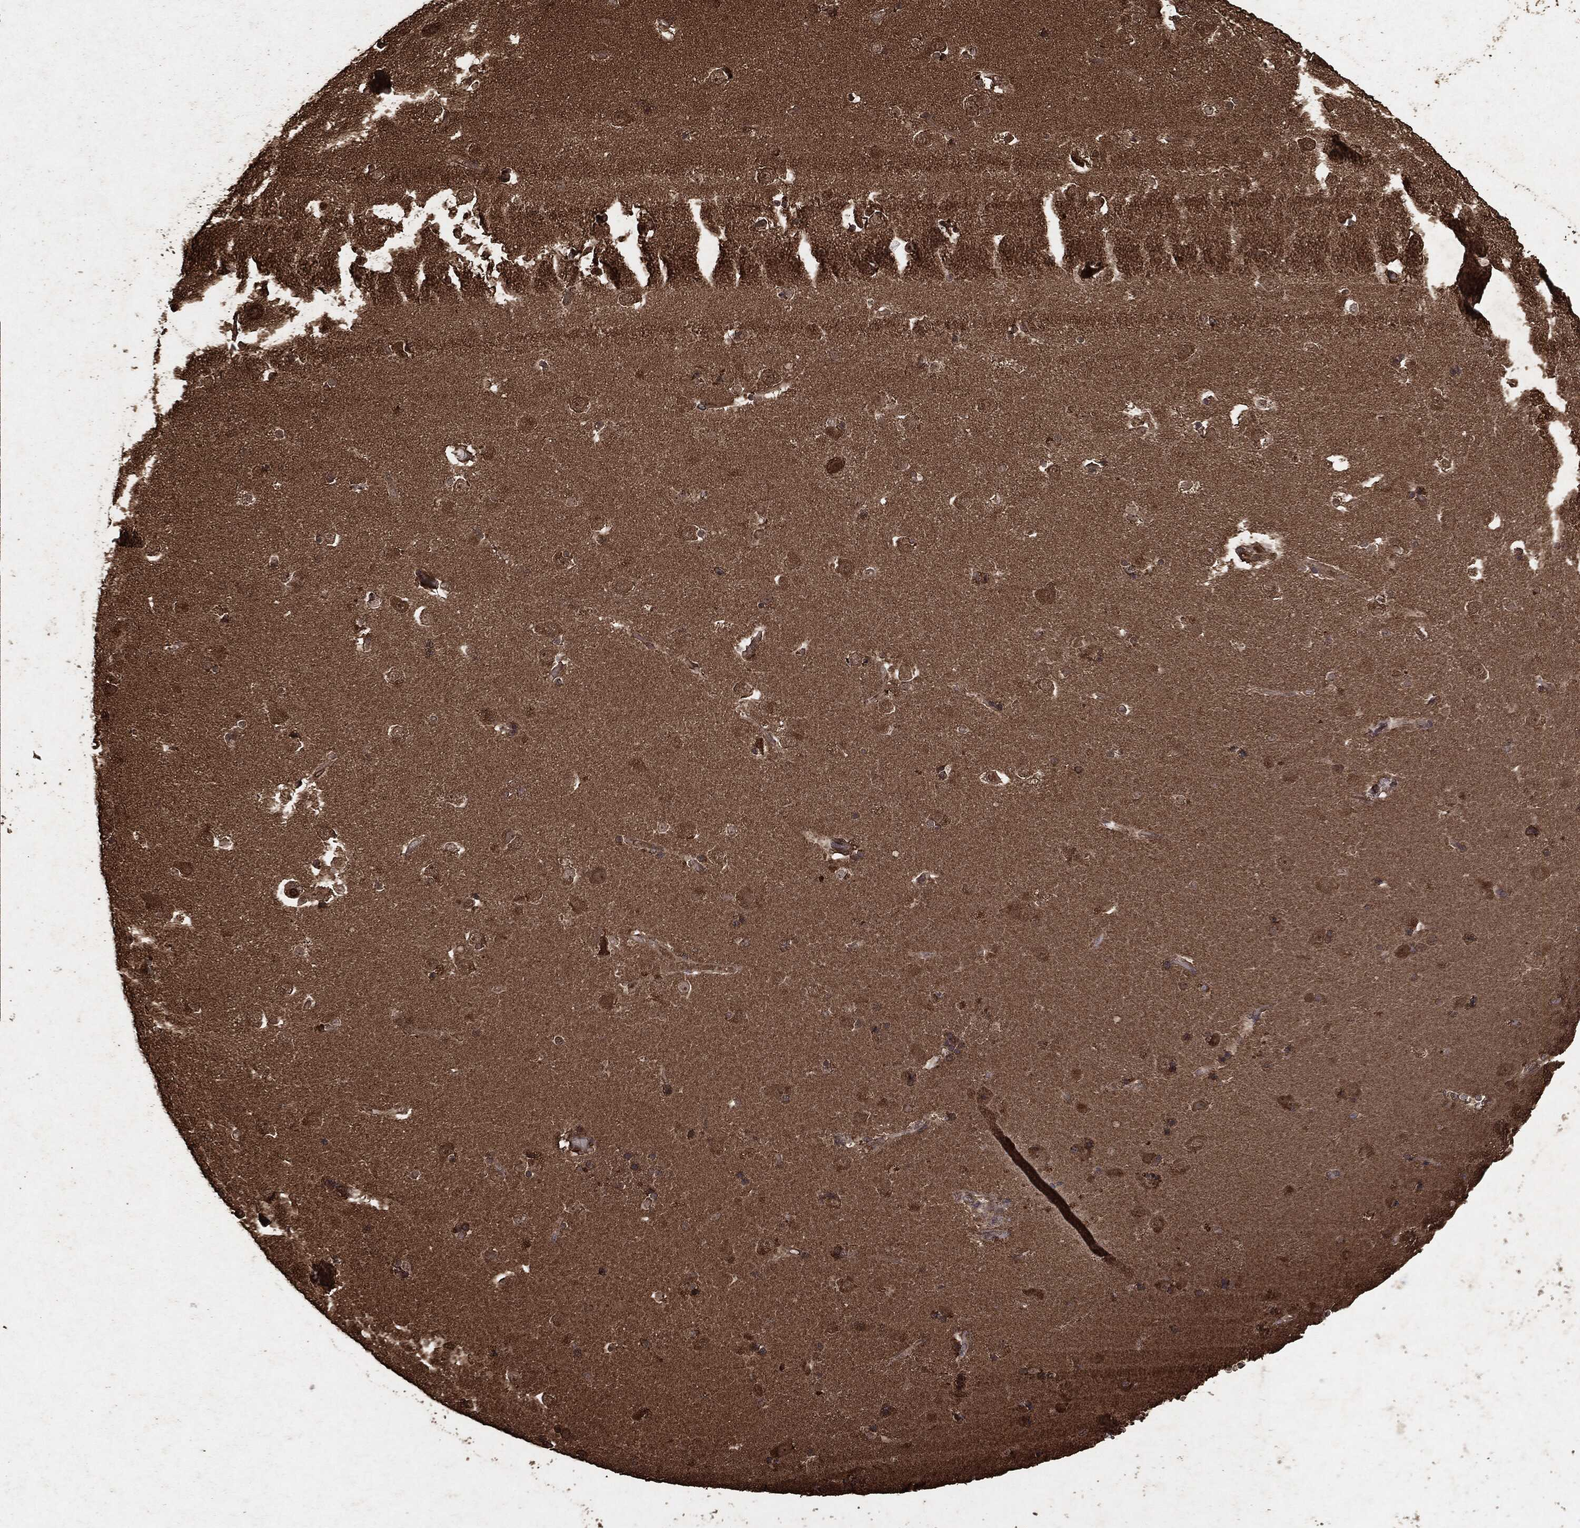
{"staining": {"intensity": "weak", "quantity": "25%-75%", "location": "cytoplasmic/membranous"}, "tissue": "caudate", "cell_type": "Glial cells", "image_type": "normal", "snomed": [{"axis": "morphology", "description": "Normal tissue, NOS"}, {"axis": "topography", "description": "Lateral ventricle wall"}], "caption": "Immunohistochemistry (DAB (3,3'-diaminobenzidine)) staining of normal human caudate reveals weak cytoplasmic/membranous protein positivity in approximately 25%-75% of glial cells.", "gene": "ARAF", "patient": {"sex": "male", "age": 51}}